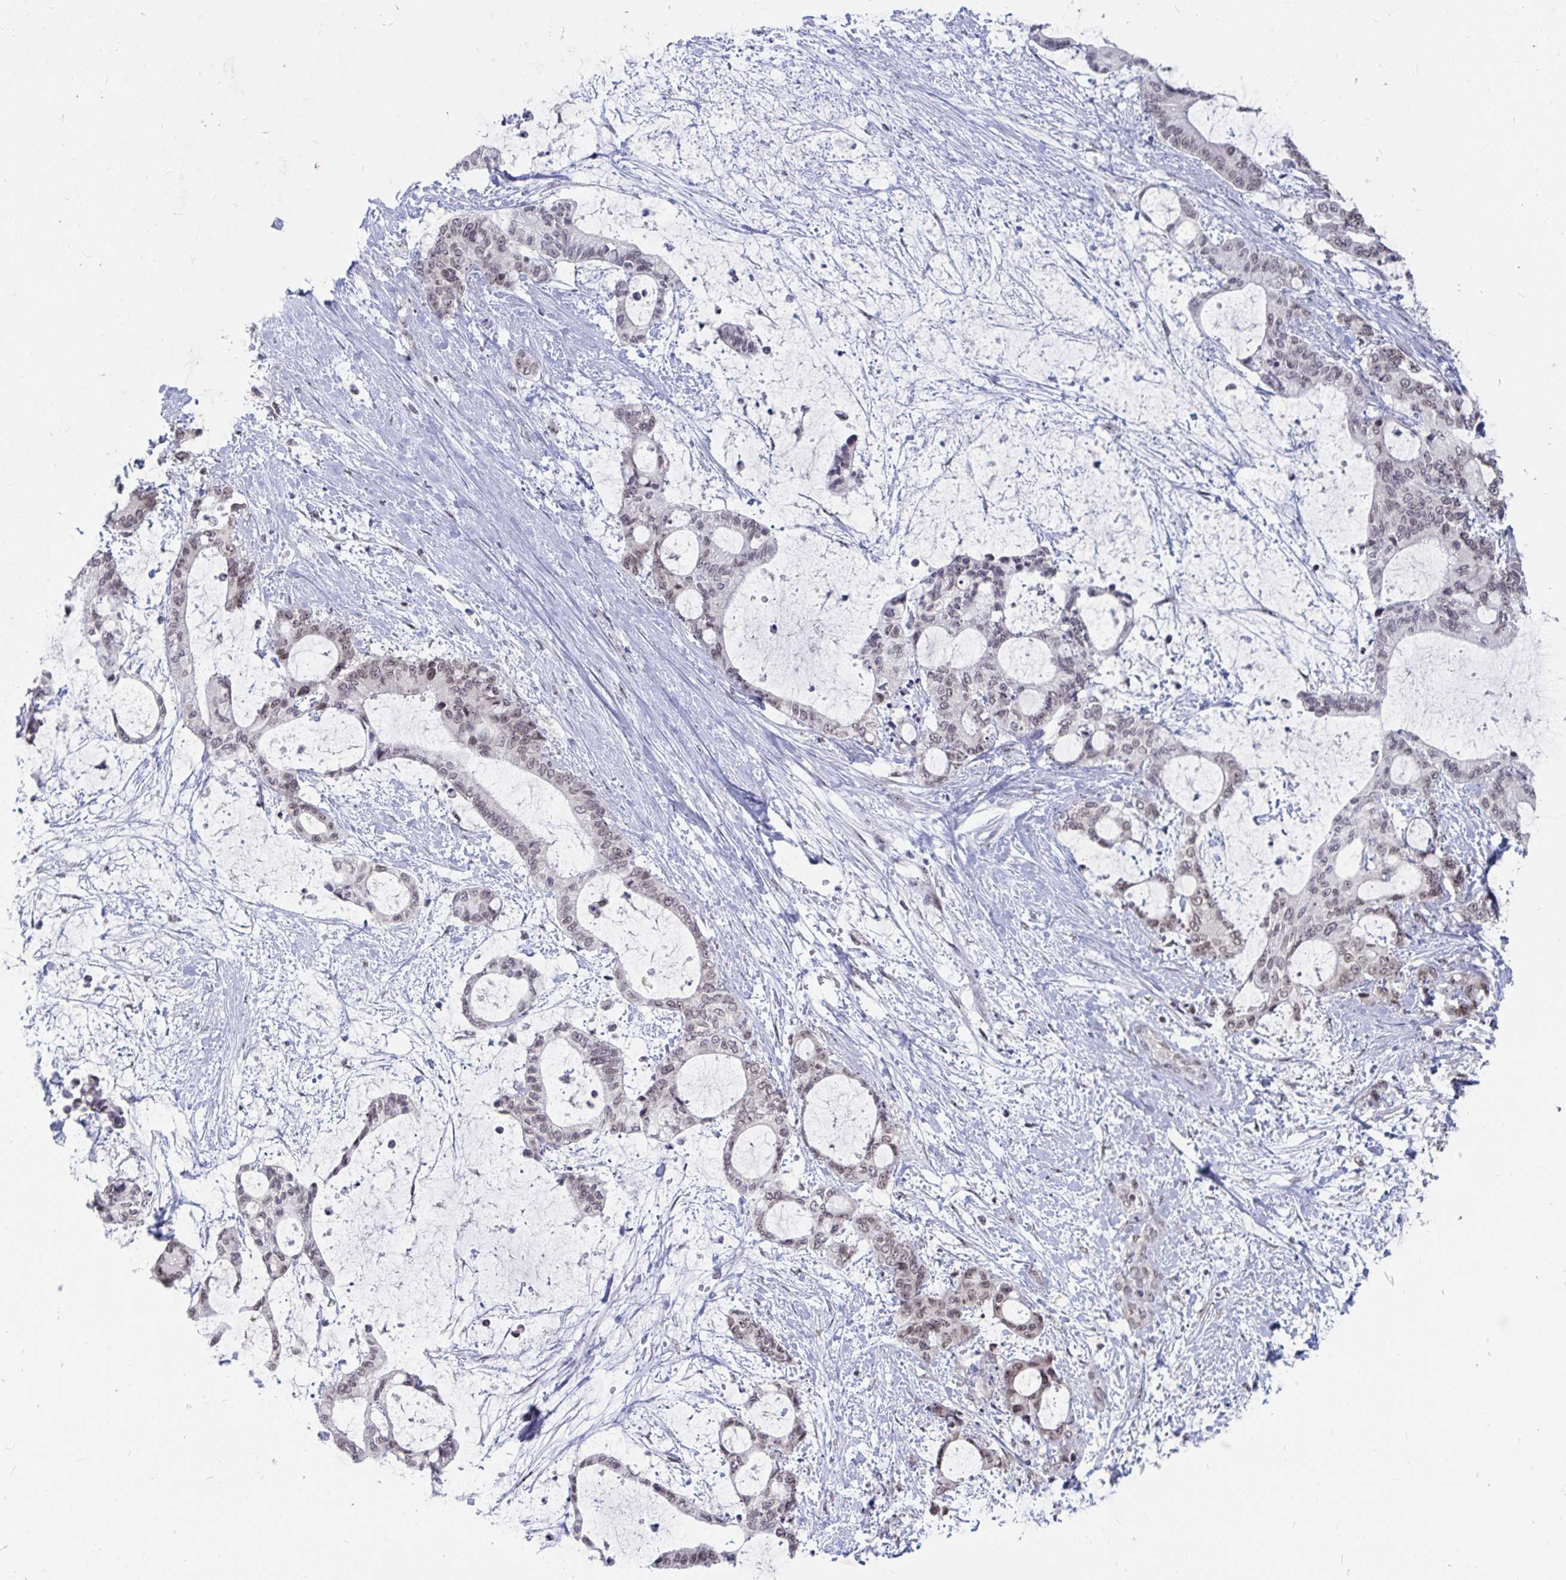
{"staining": {"intensity": "weak", "quantity": ">75%", "location": "cytoplasmic/membranous,nuclear"}, "tissue": "liver cancer", "cell_type": "Tumor cells", "image_type": "cancer", "snomed": [{"axis": "morphology", "description": "Normal tissue, NOS"}, {"axis": "morphology", "description": "Cholangiocarcinoma"}, {"axis": "topography", "description": "Liver"}, {"axis": "topography", "description": "Peripheral nerve tissue"}], "caption": "A brown stain highlights weak cytoplasmic/membranous and nuclear positivity of a protein in human cholangiocarcinoma (liver) tumor cells.", "gene": "TRIP12", "patient": {"sex": "female", "age": 73}}